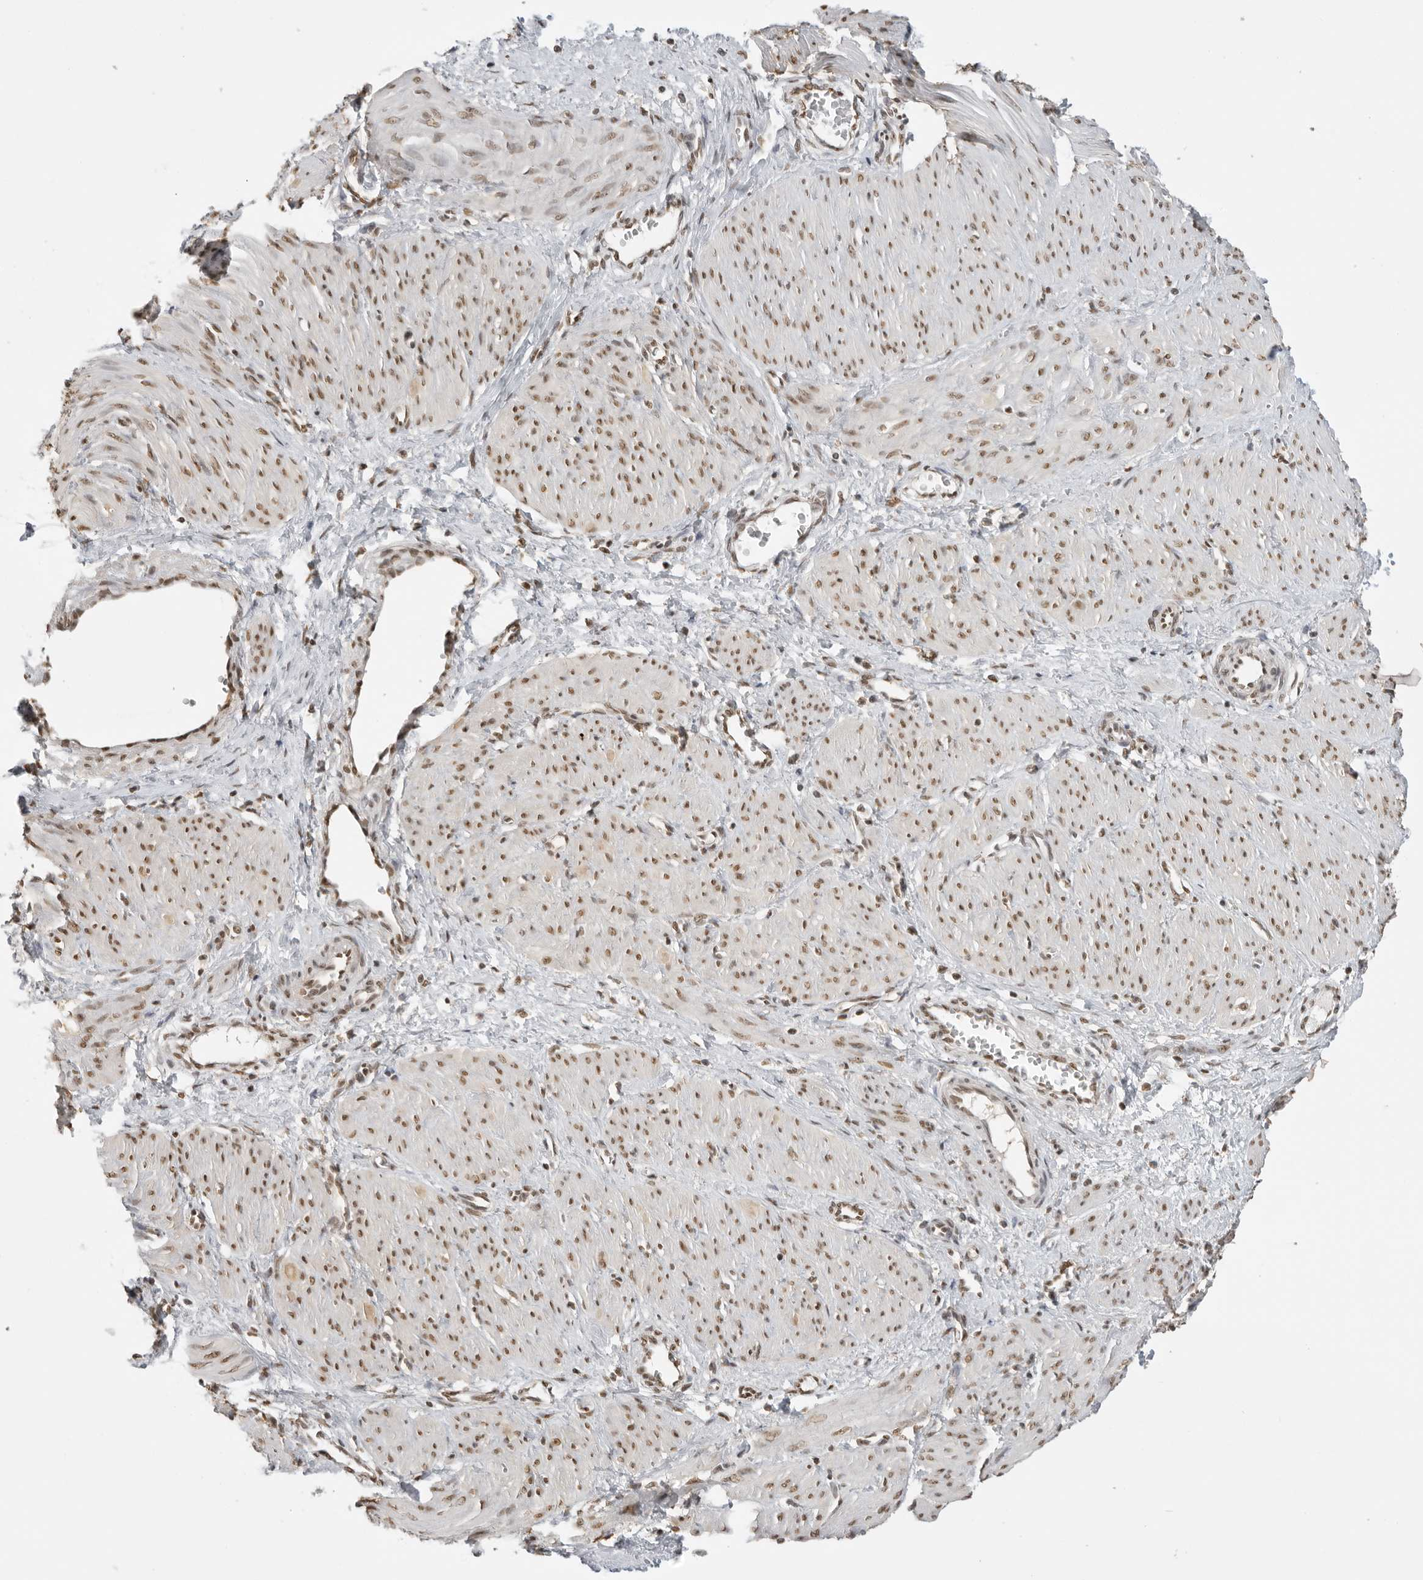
{"staining": {"intensity": "moderate", "quantity": ">75%", "location": "nuclear"}, "tissue": "smooth muscle", "cell_type": "Smooth muscle cells", "image_type": "normal", "snomed": [{"axis": "morphology", "description": "Normal tissue, NOS"}, {"axis": "topography", "description": "Endometrium"}], "caption": "Immunohistochemistry (IHC) of benign smooth muscle displays medium levels of moderate nuclear staining in about >75% of smooth muscle cells. The staining was performed using DAB (3,3'-diaminobenzidine) to visualize the protein expression in brown, while the nuclei were stained in blue with hematoxylin (Magnification: 20x).", "gene": "RPA2", "patient": {"sex": "female", "age": 33}}